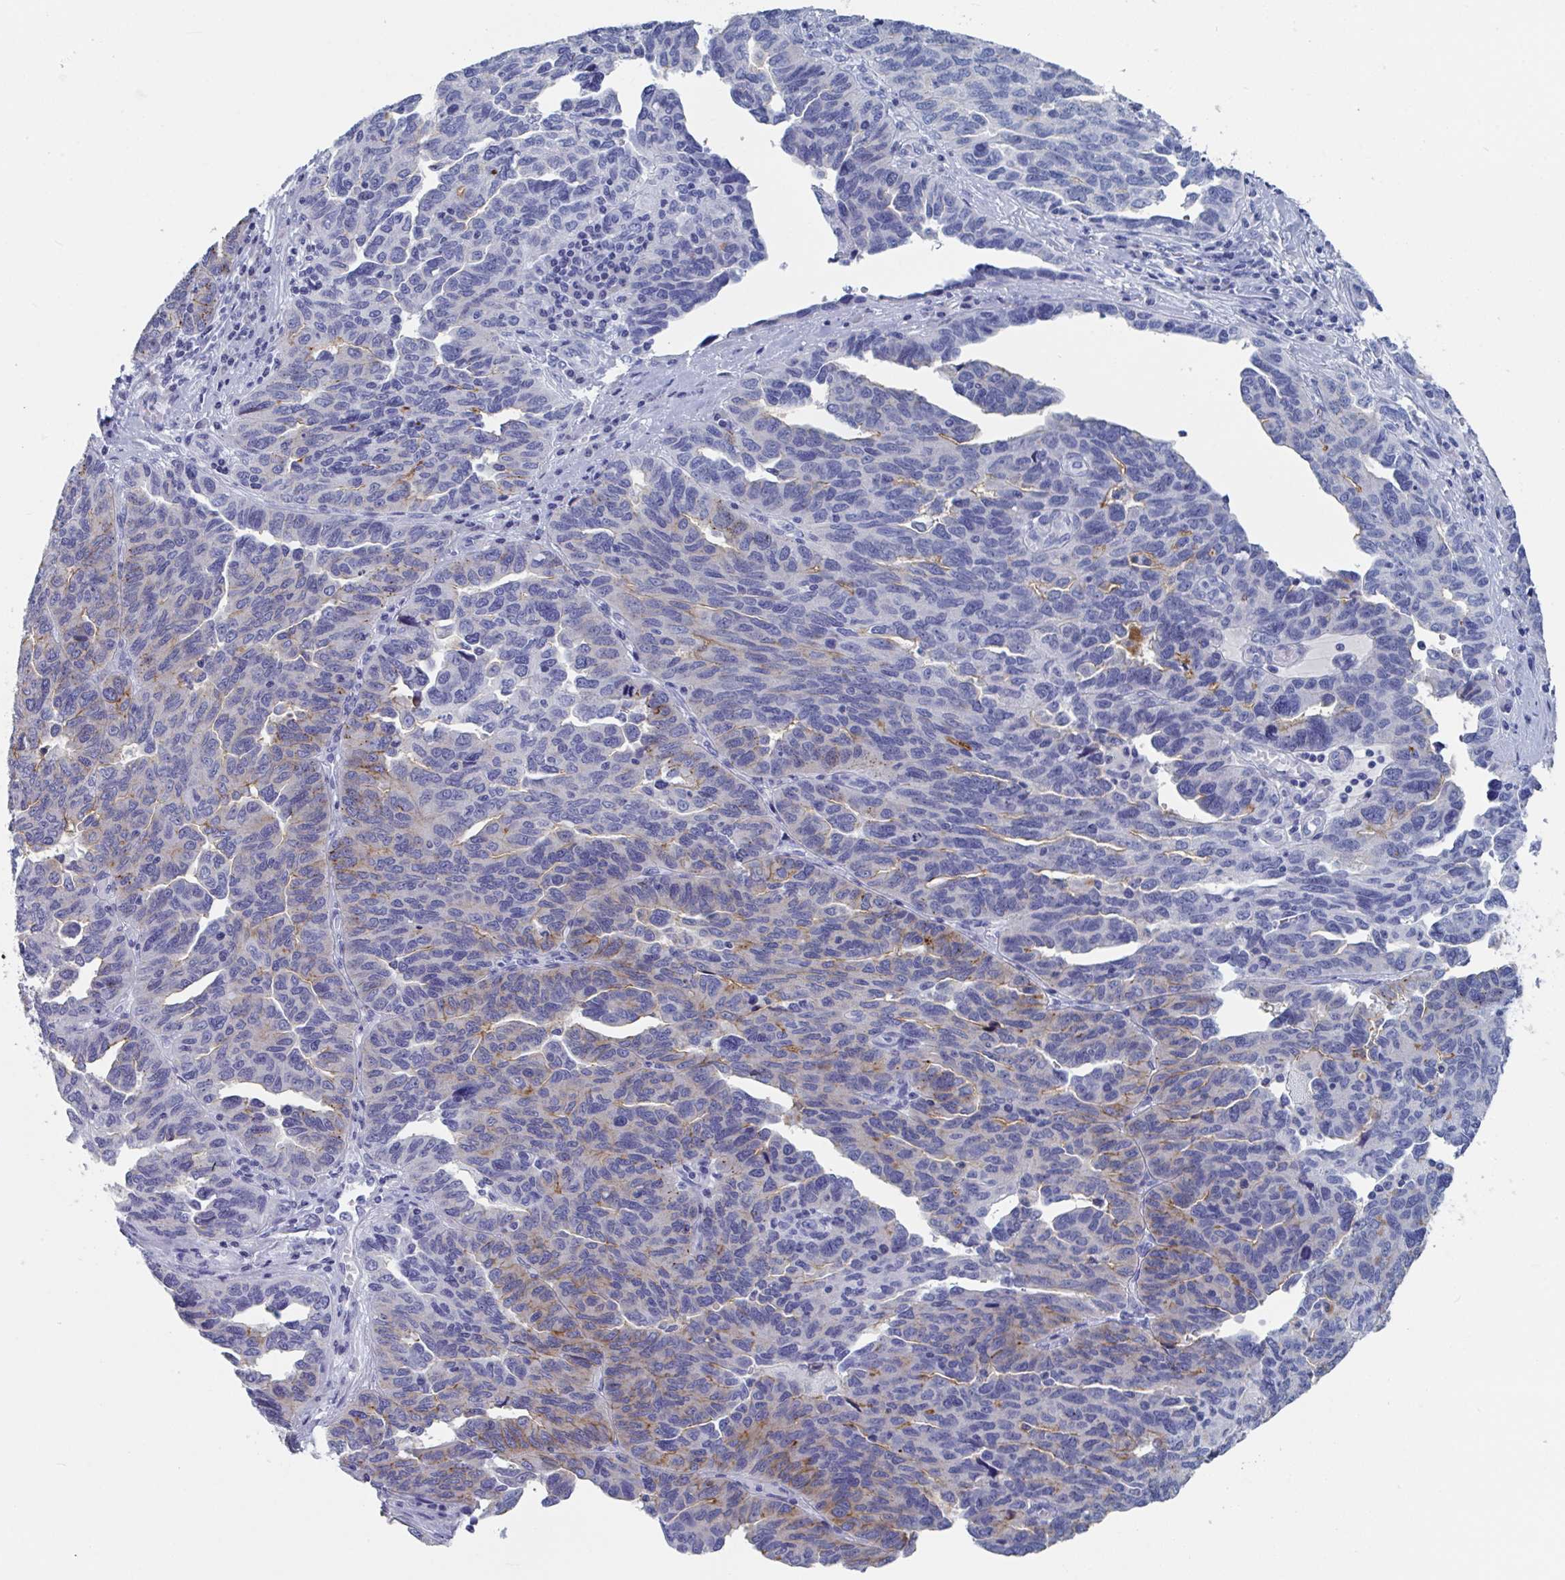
{"staining": {"intensity": "moderate", "quantity": "<25%", "location": "cytoplasmic/membranous"}, "tissue": "ovarian cancer", "cell_type": "Tumor cells", "image_type": "cancer", "snomed": [{"axis": "morphology", "description": "Cystadenocarcinoma, serous, NOS"}, {"axis": "topography", "description": "Ovary"}], "caption": "Protein staining of ovarian serous cystadenocarcinoma tissue reveals moderate cytoplasmic/membranous staining in approximately <25% of tumor cells.", "gene": "DPEP3", "patient": {"sex": "female", "age": 64}}